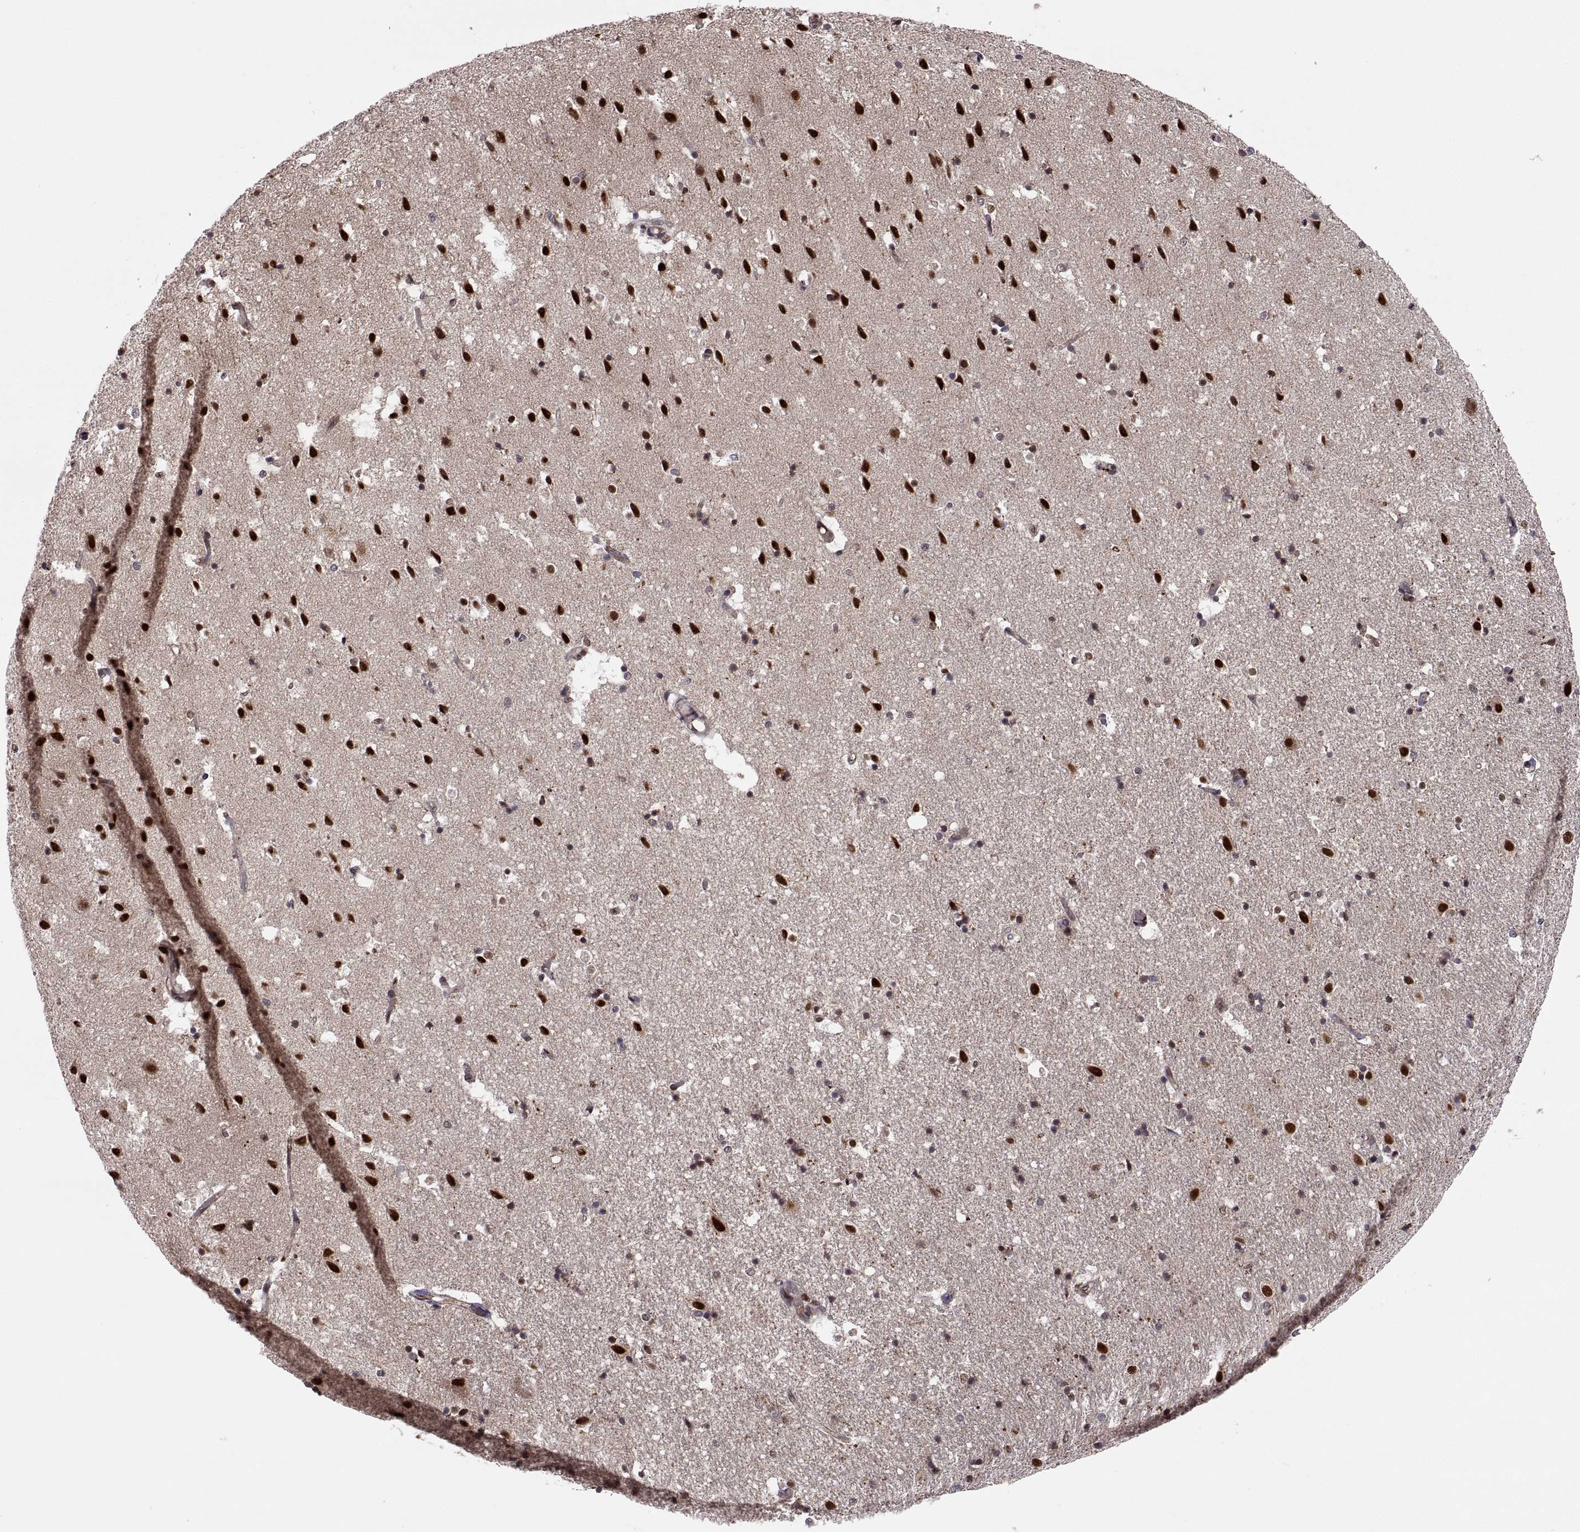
{"staining": {"intensity": "weak", "quantity": "25%-75%", "location": "cytoplasmic/membranous"}, "tissue": "hippocampus", "cell_type": "Glial cells", "image_type": "normal", "snomed": [{"axis": "morphology", "description": "Normal tissue, NOS"}, {"axis": "topography", "description": "Hippocampus"}], "caption": "Protein expression analysis of unremarkable hippocampus exhibits weak cytoplasmic/membranous staining in approximately 25%-75% of glial cells.", "gene": "PSMC2", "patient": {"sex": "male", "age": 49}}